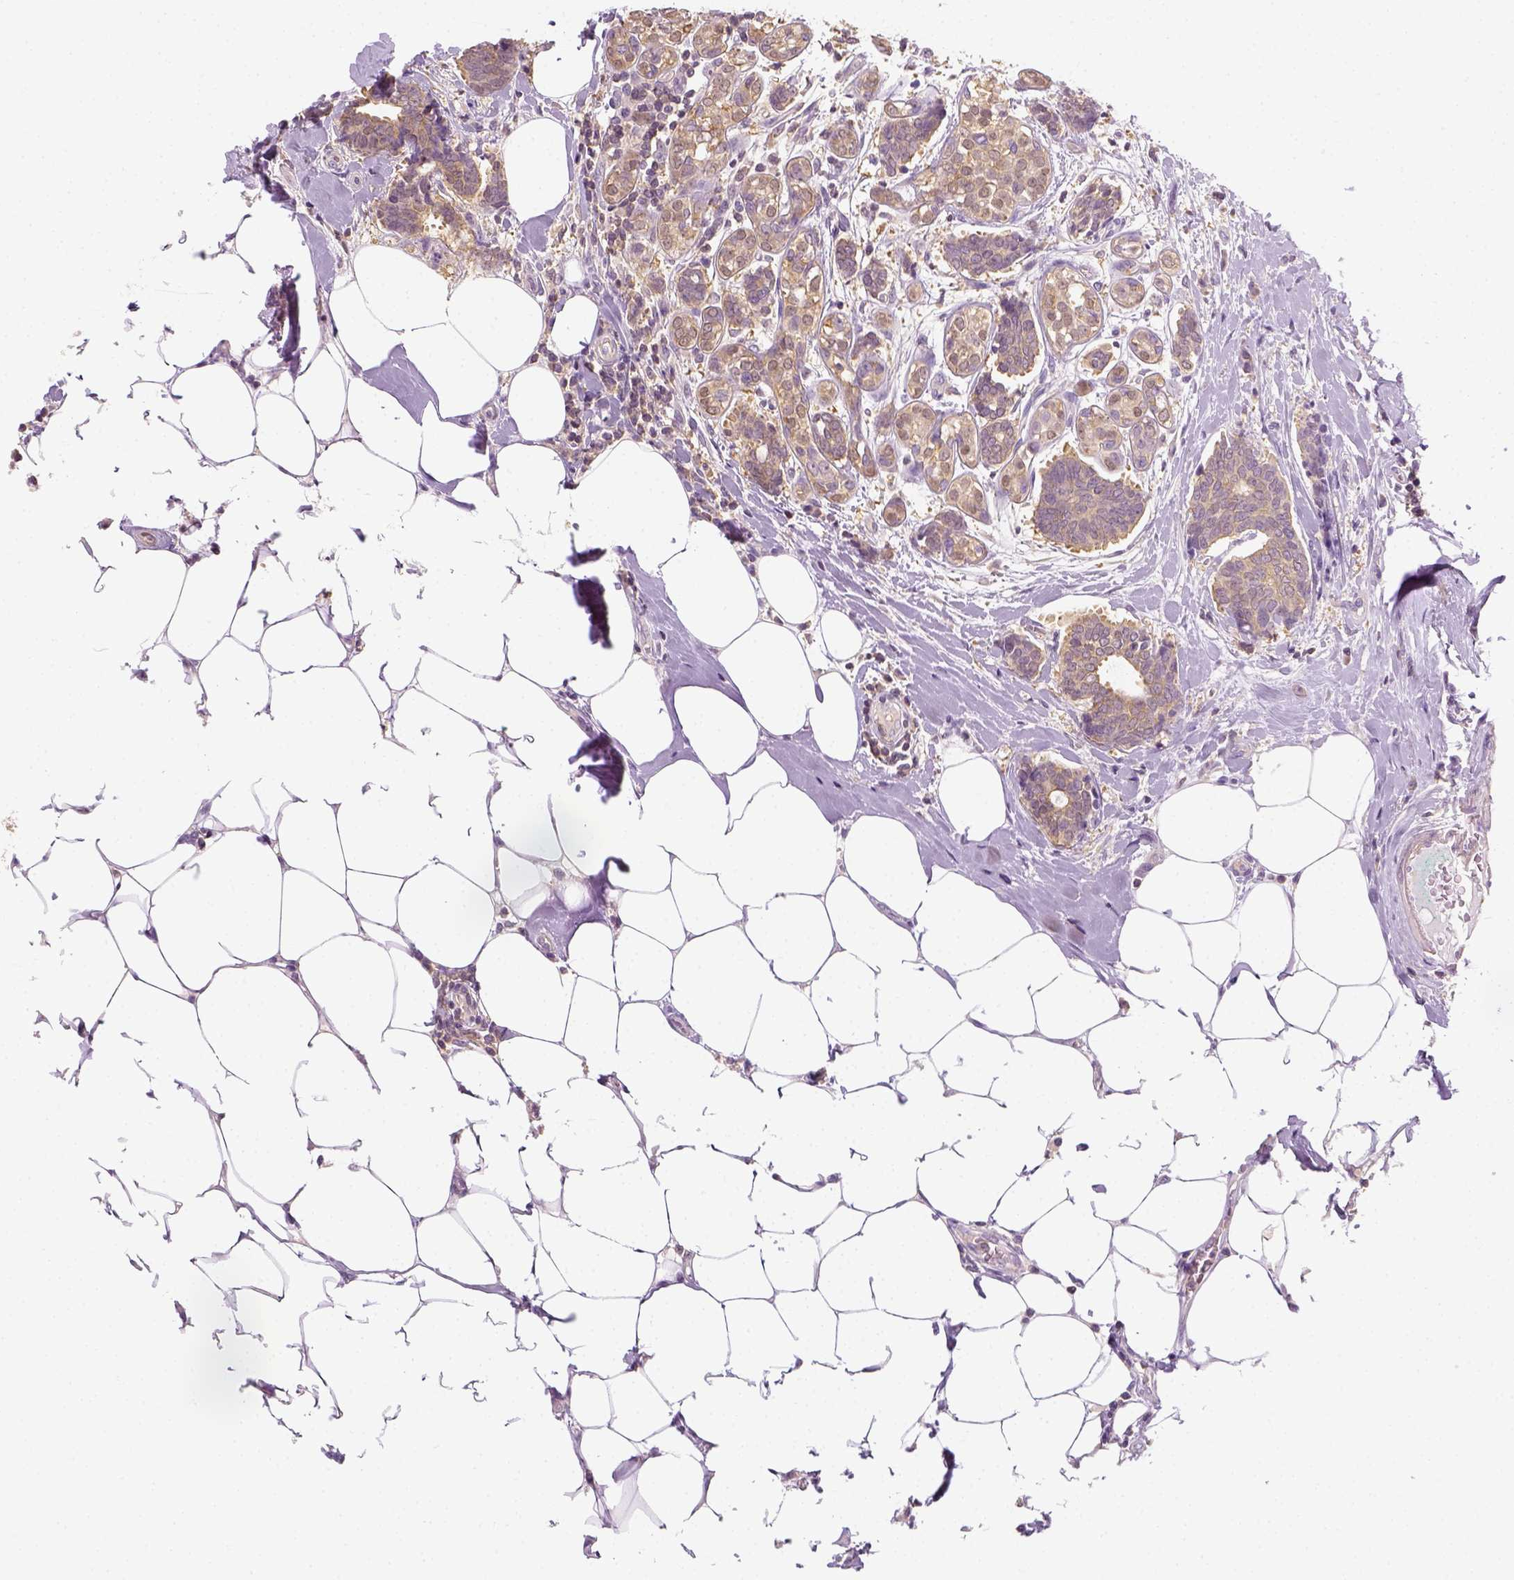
{"staining": {"intensity": "weak", "quantity": ">75%", "location": "cytoplasmic/membranous"}, "tissue": "breast cancer", "cell_type": "Tumor cells", "image_type": "cancer", "snomed": [{"axis": "morphology", "description": "Intraductal carcinoma, in situ"}, {"axis": "morphology", "description": "Duct carcinoma"}, {"axis": "morphology", "description": "Lobular carcinoma, in situ"}, {"axis": "topography", "description": "Breast"}], "caption": "Immunohistochemistry (IHC) histopathology image of neoplastic tissue: breast lobular carcinoma in situ stained using immunohistochemistry (IHC) demonstrates low levels of weak protein expression localized specifically in the cytoplasmic/membranous of tumor cells, appearing as a cytoplasmic/membranous brown color.", "gene": "EPHB1", "patient": {"sex": "female", "age": 44}}